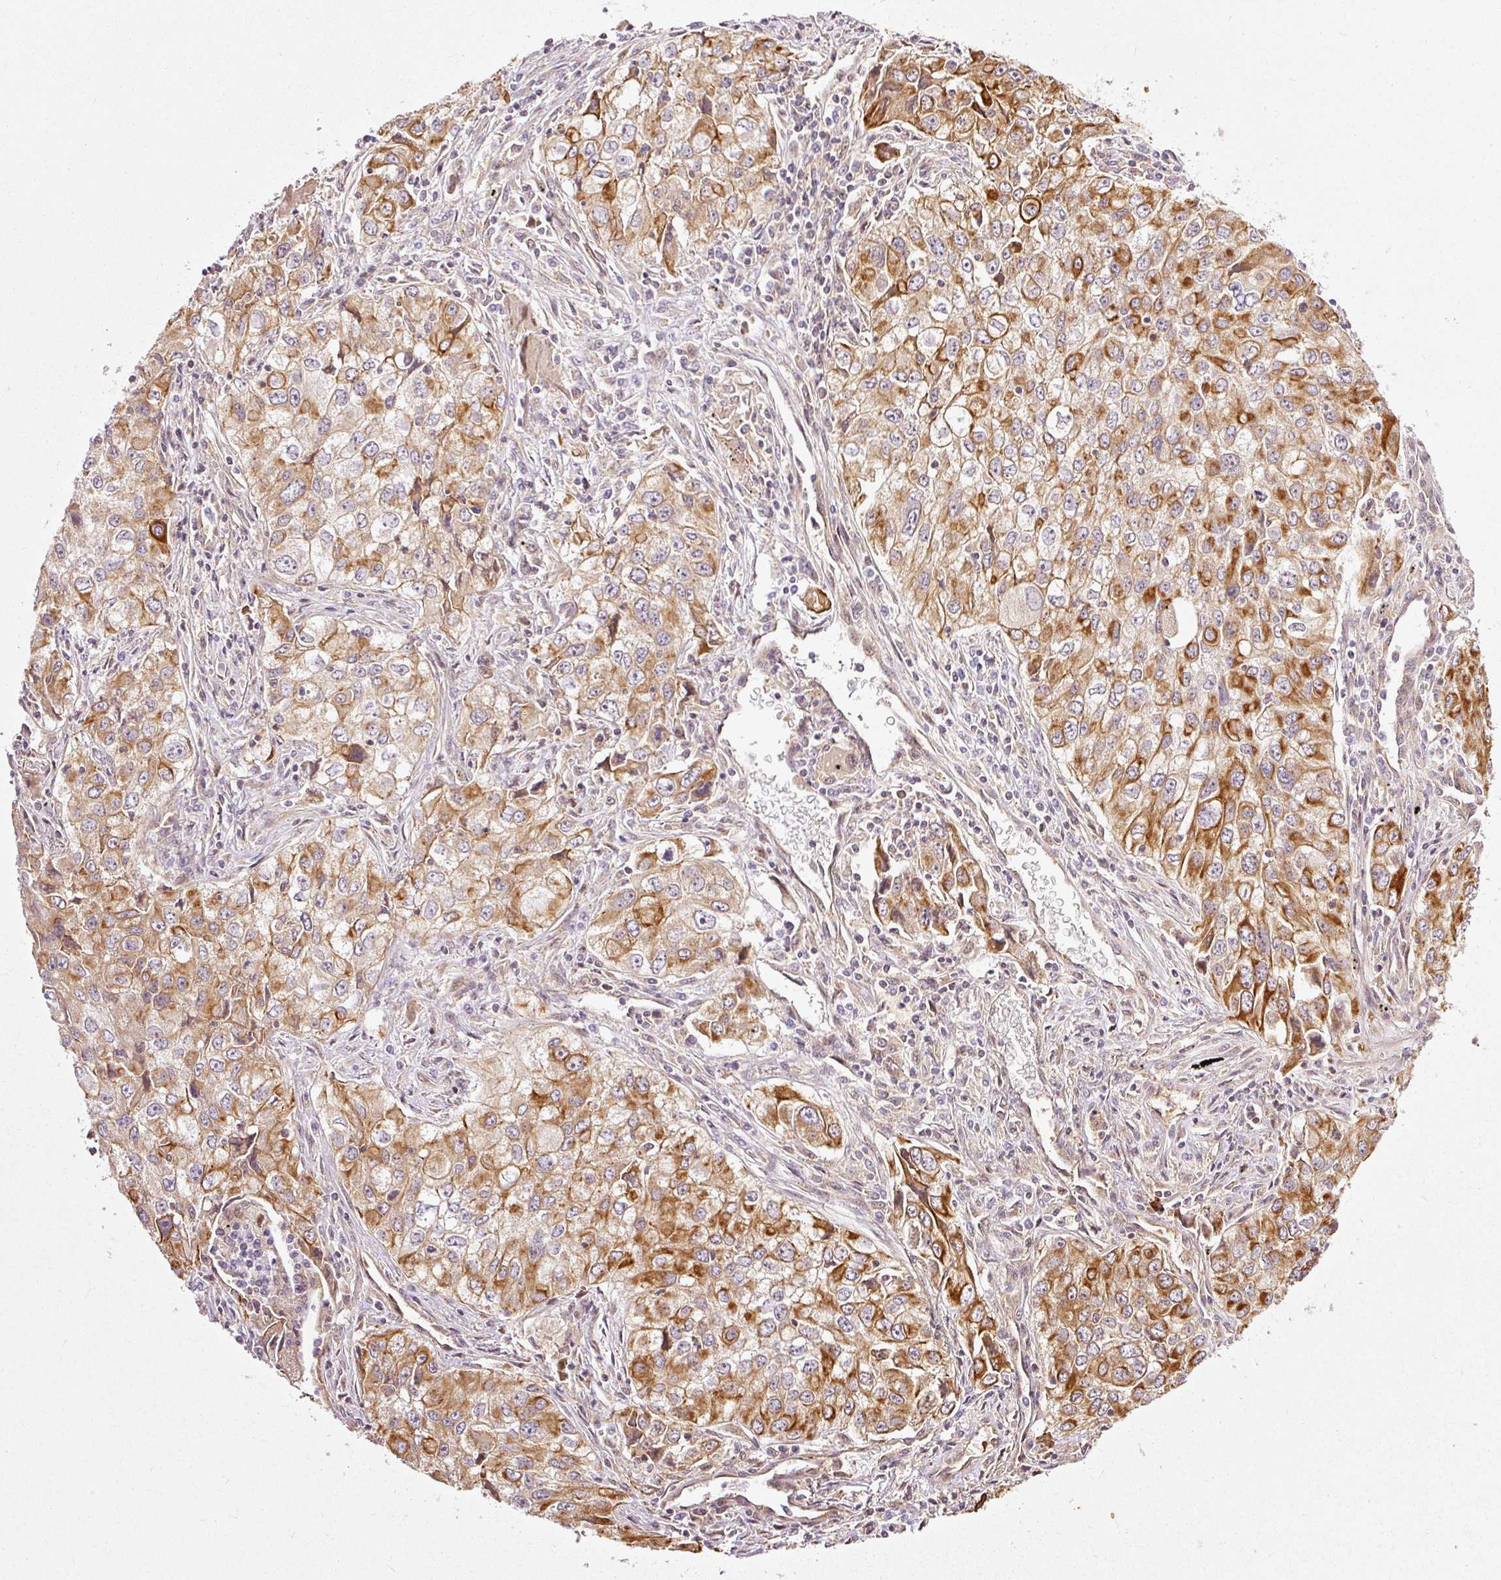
{"staining": {"intensity": "strong", "quantity": ">75%", "location": "cytoplasmic/membranous"}, "tissue": "lung cancer", "cell_type": "Tumor cells", "image_type": "cancer", "snomed": [{"axis": "morphology", "description": "Adenocarcinoma, NOS"}, {"axis": "morphology", "description": "Adenocarcinoma, metastatic, NOS"}, {"axis": "topography", "description": "Lymph node"}, {"axis": "topography", "description": "Lung"}], "caption": "There is high levels of strong cytoplasmic/membranous expression in tumor cells of lung cancer, as demonstrated by immunohistochemical staining (brown color).", "gene": "MIF4GD", "patient": {"sex": "female", "age": 42}}